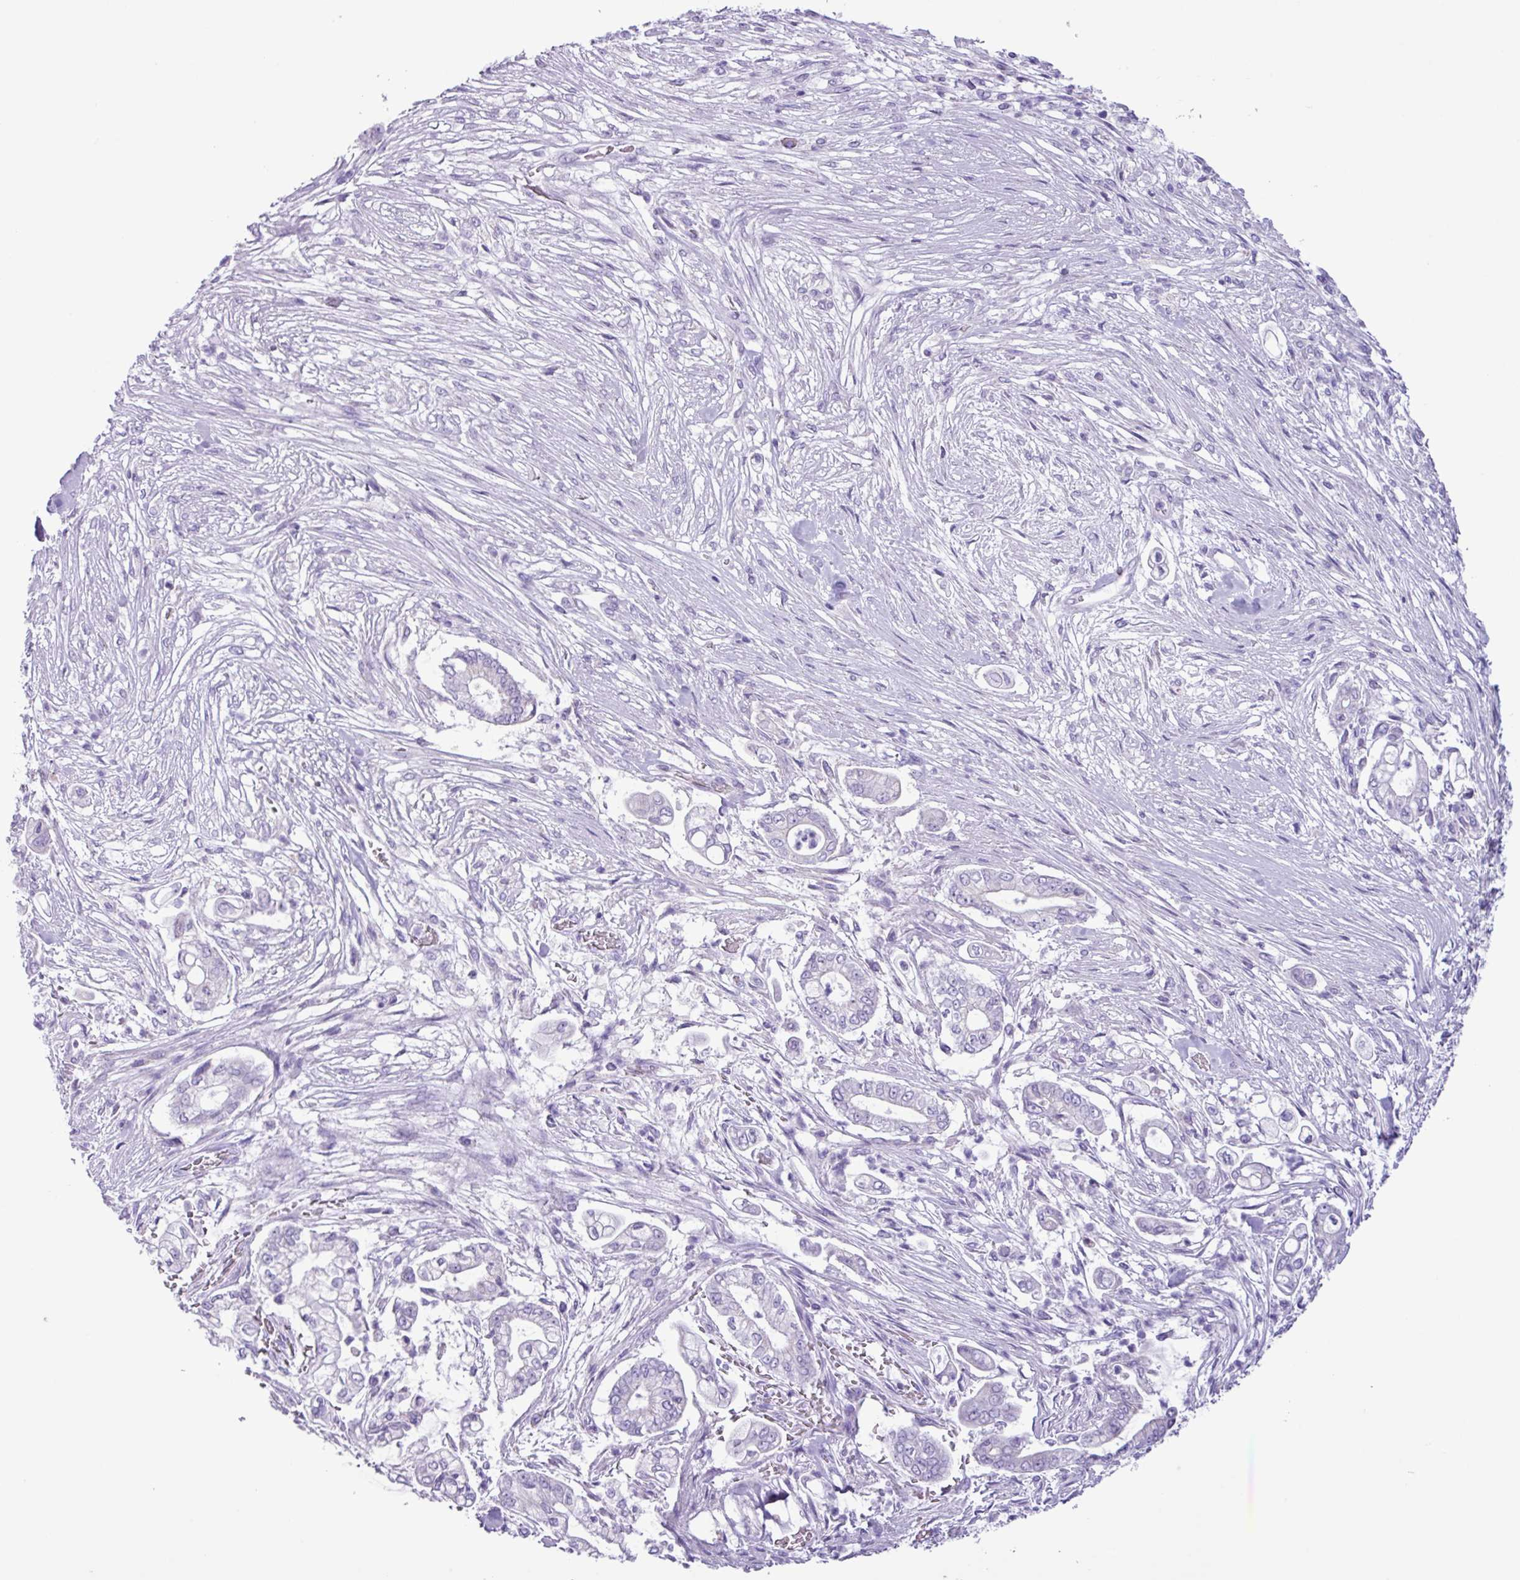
{"staining": {"intensity": "negative", "quantity": "none", "location": "none"}, "tissue": "pancreatic cancer", "cell_type": "Tumor cells", "image_type": "cancer", "snomed": [{"axis": "morphology", "description": "Adenocarcinoma, NOS"}, {"axis": "topography", "description": "Pancreas"}], "caption": "Immunohistochemical staining of adenocarcinoma (pancreatic) exhibits no significant positivity in tumor cells.", "gene": "AGO3", "patient": {"sex": "female", "age": 69}}